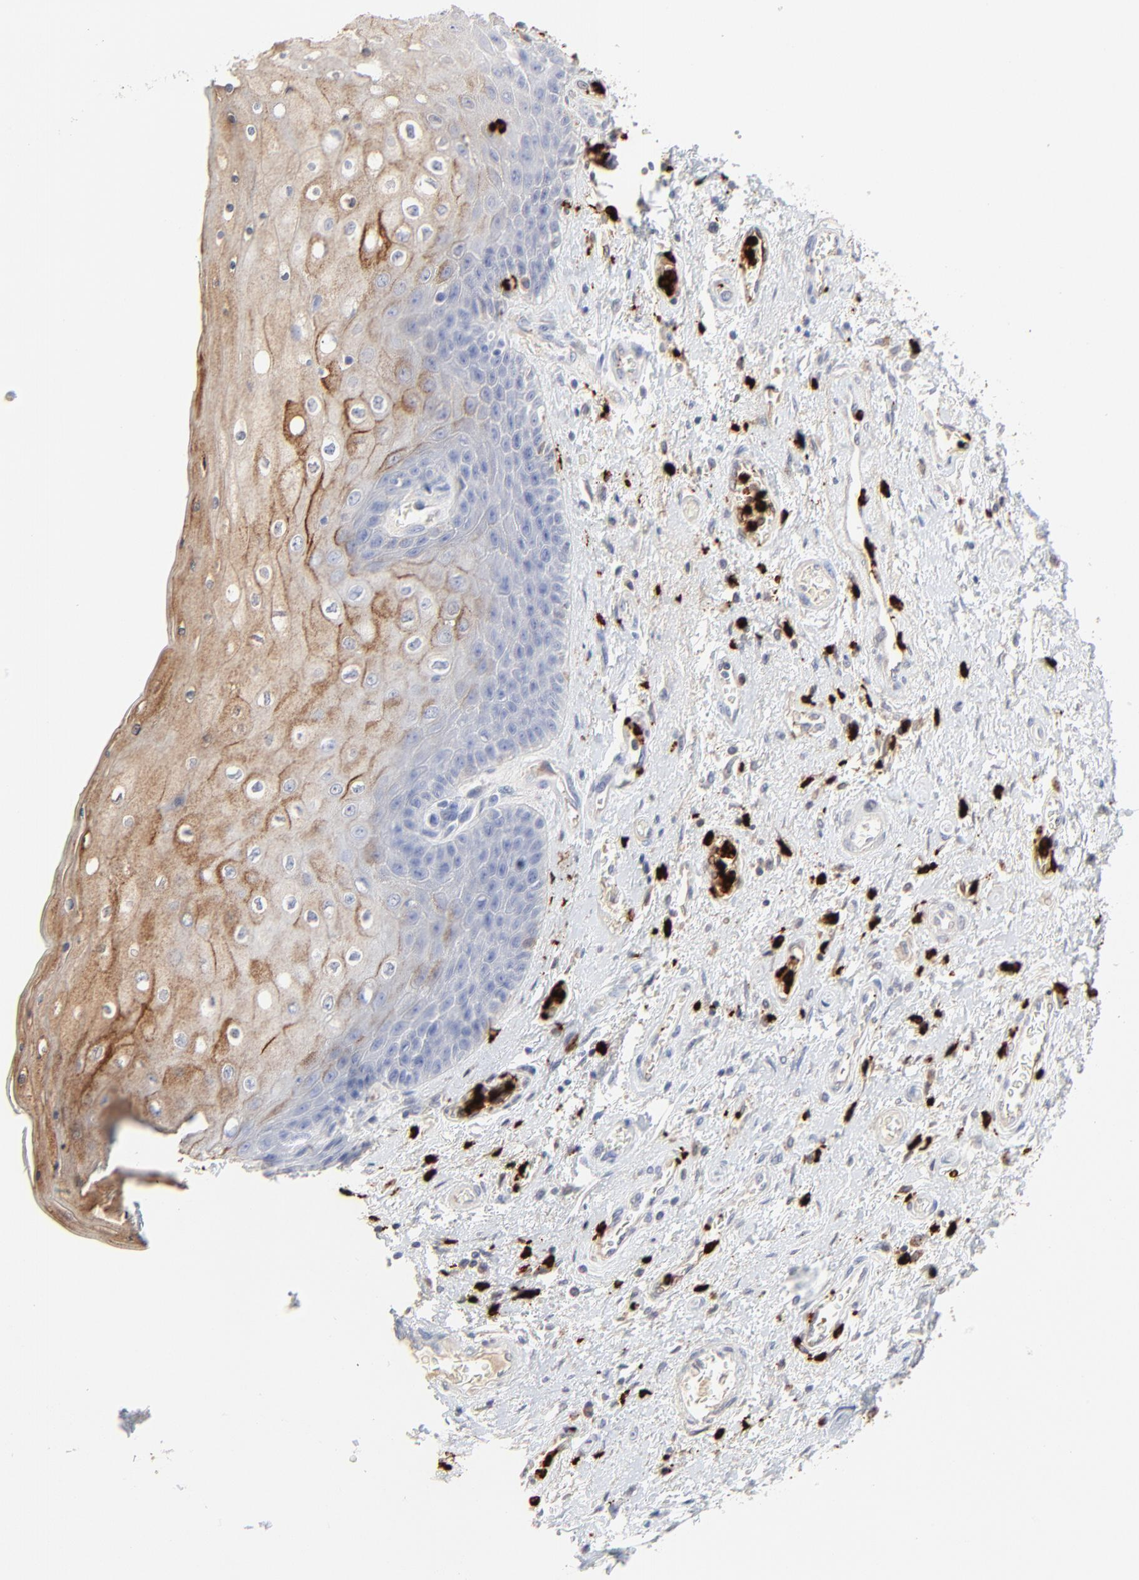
{"staining": {"intensity": "moderate", "quantity": "25%-75%", "location": "cytoplasmic/membranous"}, "tissue": "skin", "cell_type": "Epidermal cells", "image_type": "normal", "snomed": [{"axis": "morphology", "description": "Normal tissue, NOS"}, {"axis": "topography", "description": "Anal"}], "caption": "Immunohistochemical staining of benign human skin demonstrates moderate cytoplasmic/membranous protein positivity in about 25%-75% of epidermal cells.", "gene": "LCN2", "patient": {"sex": "female", "age": 46}}